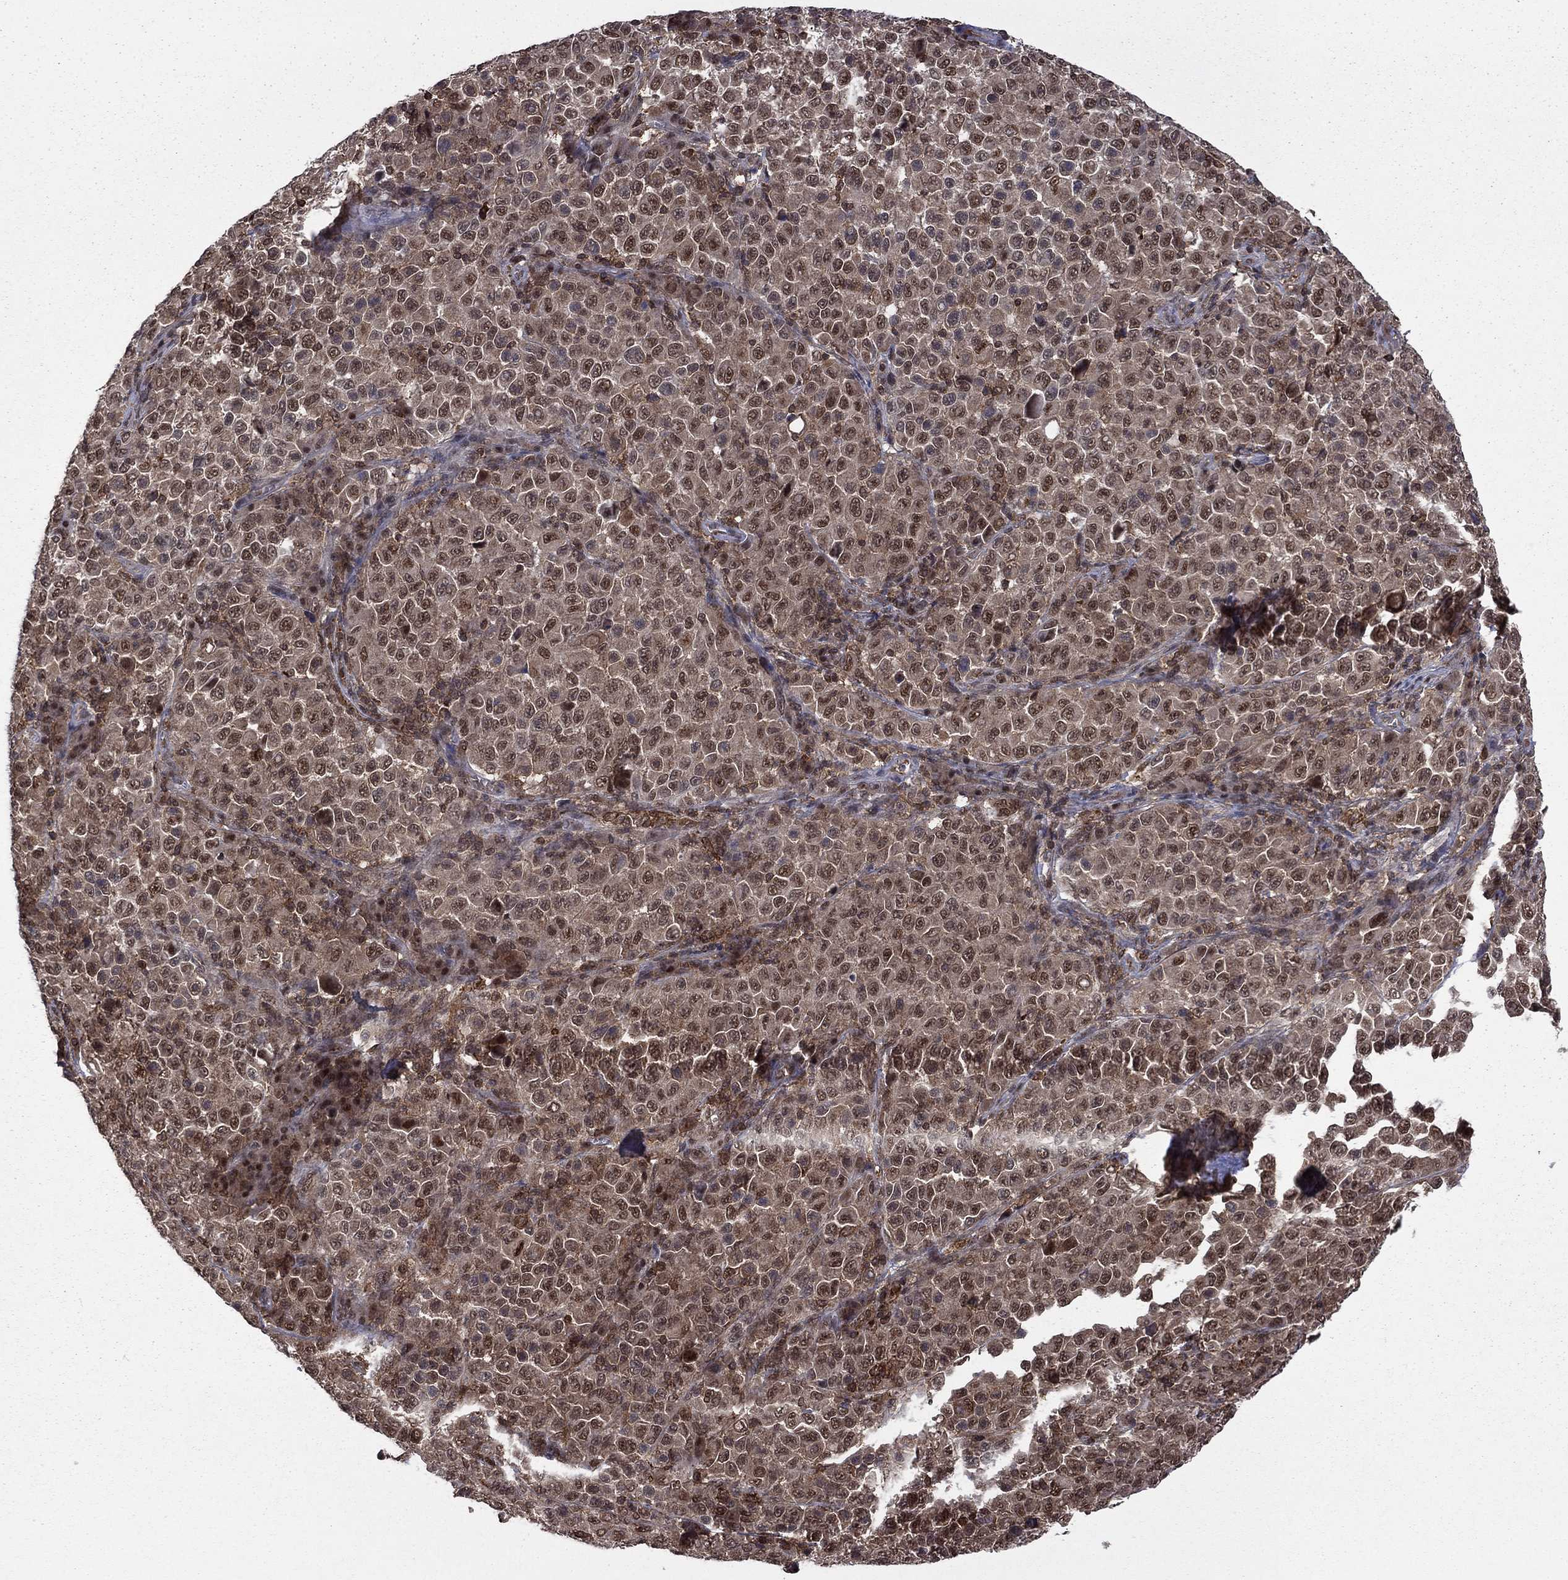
{"staining": {"intensity": "moderate", "quantity": "25%-75%", "location": "nuclear"}, "tissue": "melanoma", "cell_type": "Tumor cells", "image_type": "cancer", "snomed": [{"axis": "morphology", "description": "Malignant melanoma, NOS"}, {"axis": "topography", "description": "Skin"}], "caption": "IHC image of neoplastic tissue: human melanoma stained using IHC exhibits medium levels of moderate protein expression localized specifically in the nuclear of tumor cells, appearing as a nuclear brown color.", "gene": "PSMD2", "patient": {"sex": "female", "age": 57}}